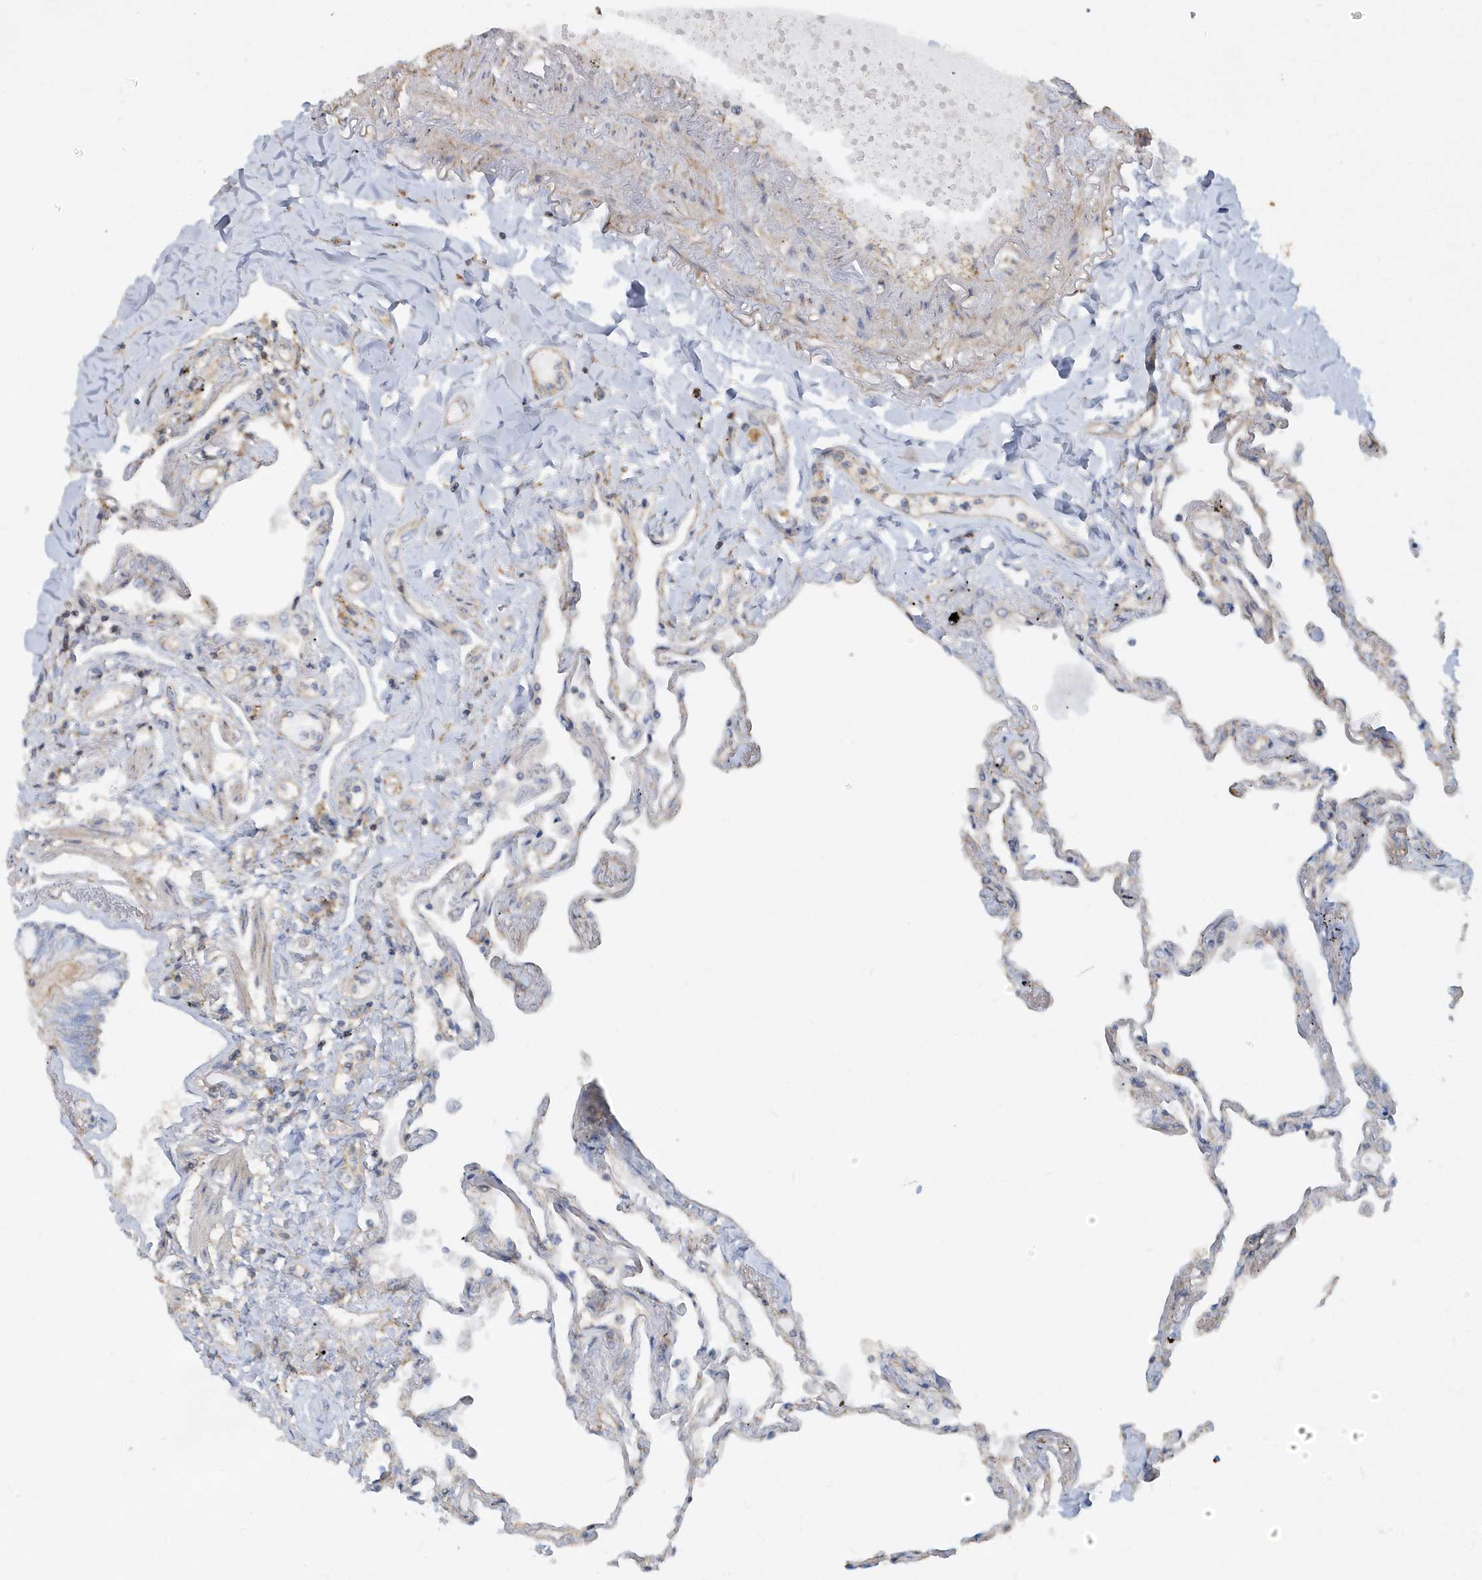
{"staining": {"intensity": "negative", "quantity": "none", "location": "none"}, "tissue": "lung", "cell_type": "Alveolar cells", "image_type": "normal", "snomed": [{"axis": "morphology", "description": "Normal tissue, NOS"}, {"axis": "topography", "description": "Lung"}], "caption": "Alveolar cells are negative for protein expression in normal human lung.", "gene": "TRAIP", "patient": {"sex": "female", "age": 67}}